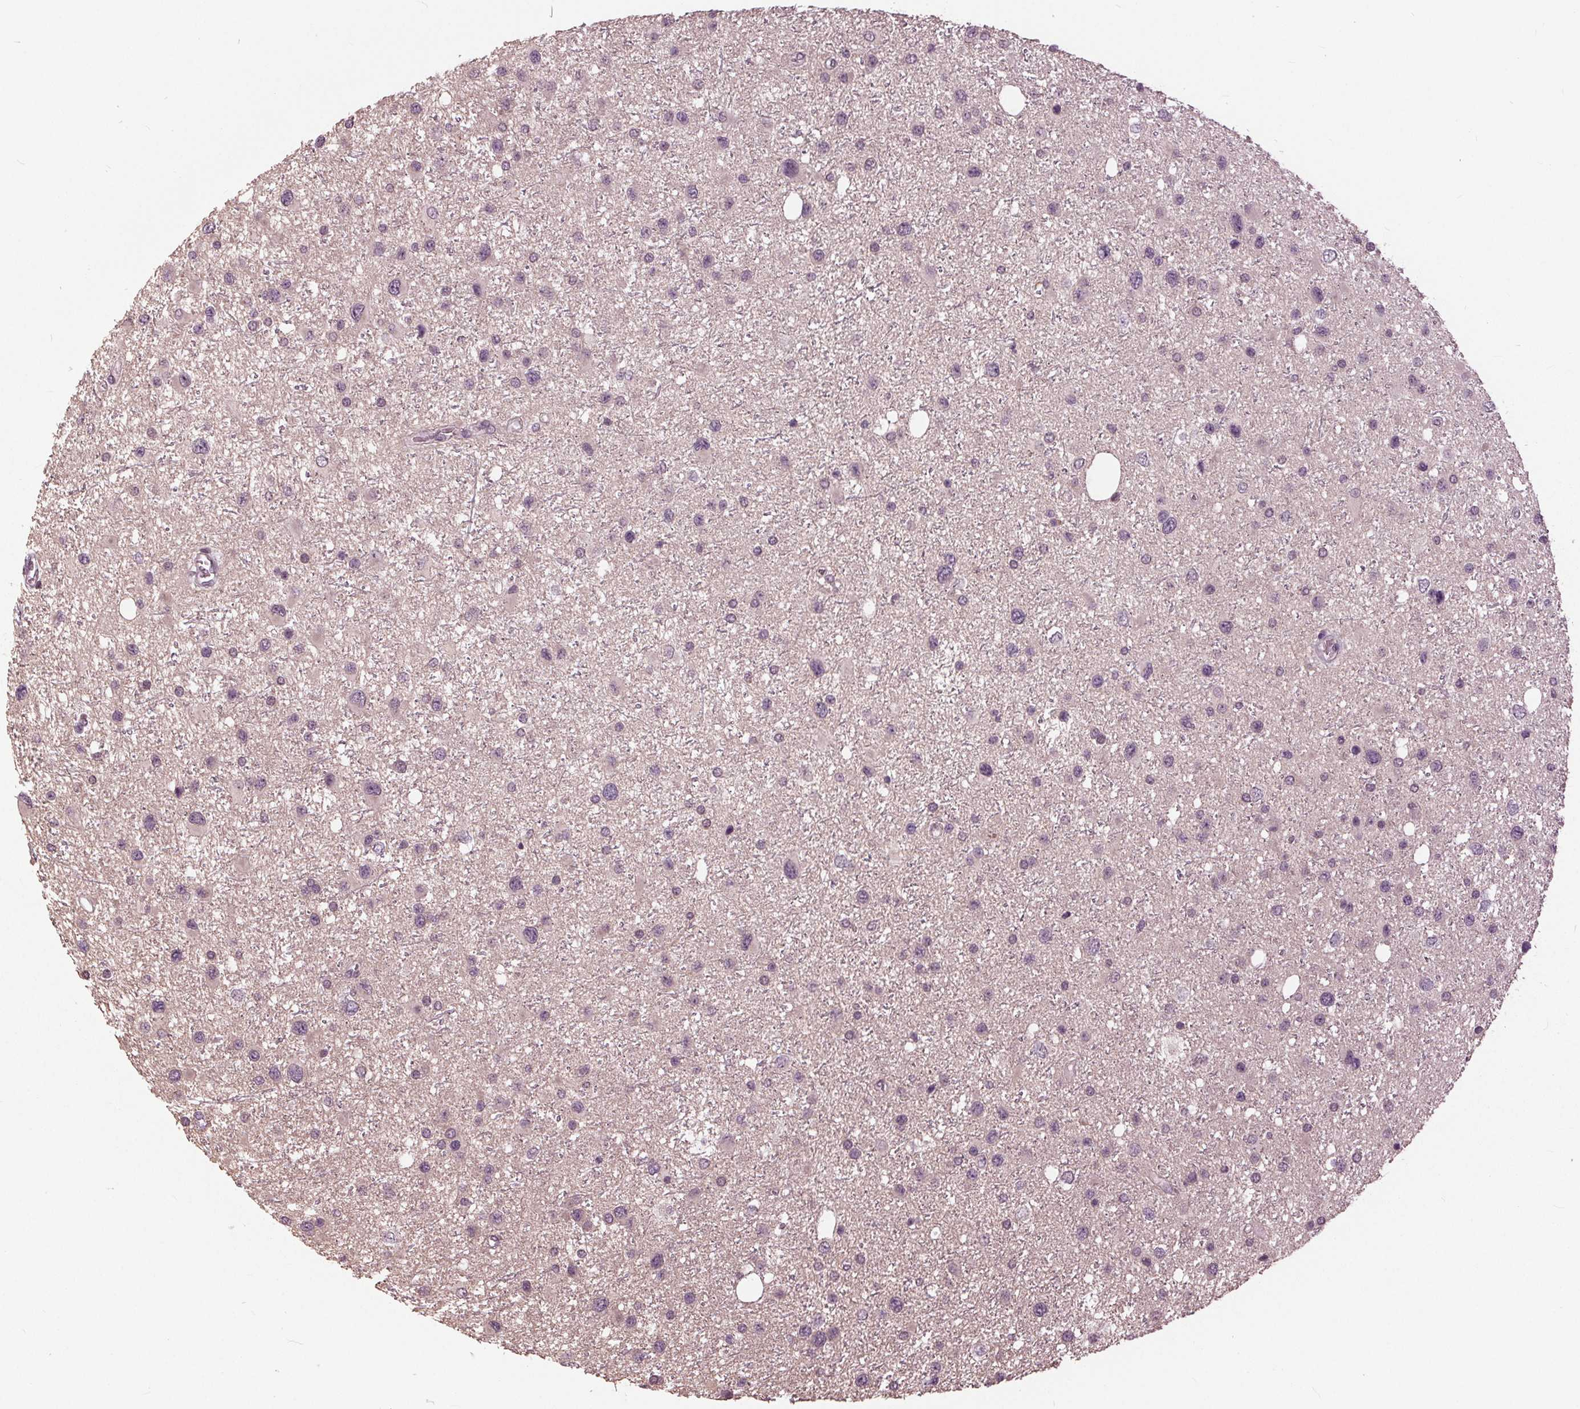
{"staining": {"intensity": "negative", "quantity": "none", "location": "none"}, "tissue": "glioma", "cell_type": "Tumor cells", "image_type": "cancer", "snomed": [{"axis": "morphology", "description": "Glioma, malignant, Low grade"}, {"axis": "topography", "description": "Brain"}], "caption": "The photomicrograph exhibits no significant positivity in tumor cells of glioma.", "gene": "SIGLEC6", "patient": {"sex": "female", "age": 32}}